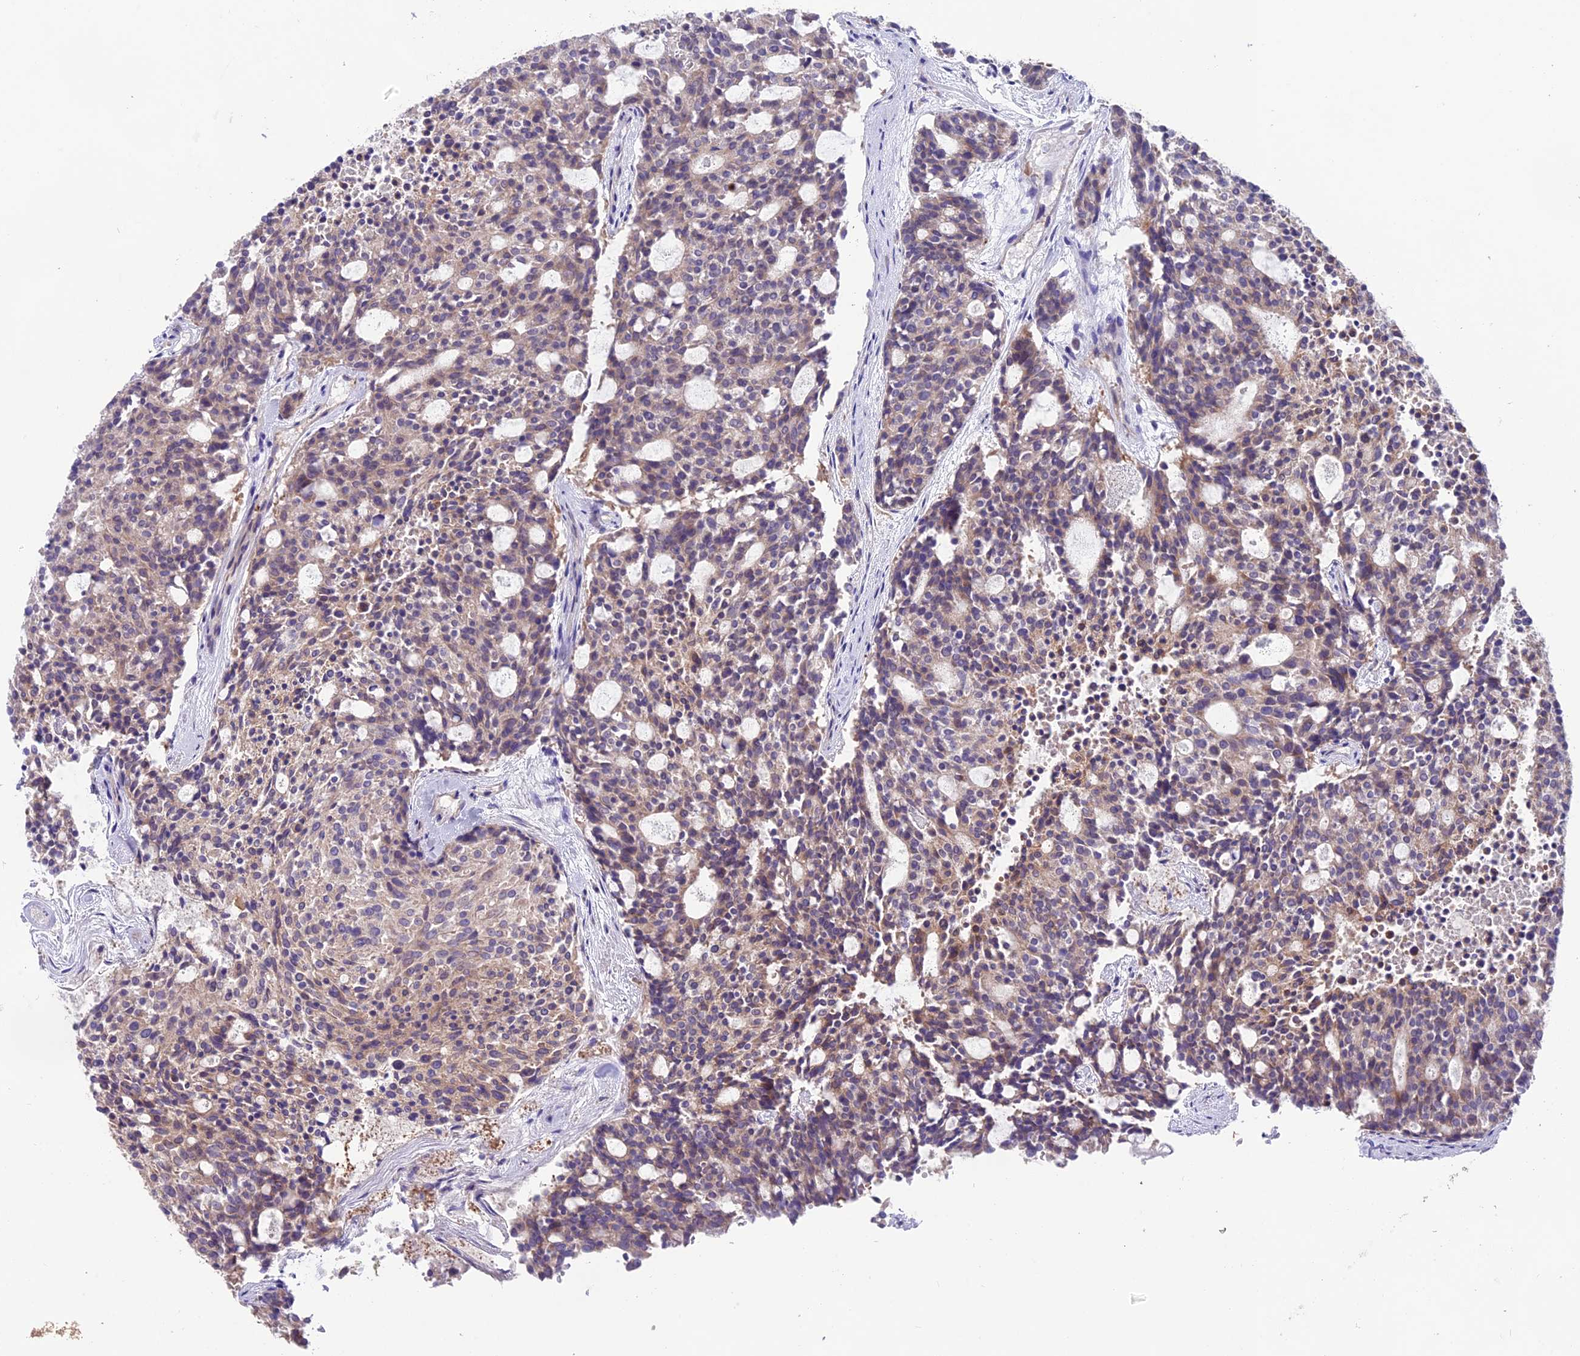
{"staining": {"intensity": "weak", "quantity": ">75%", "location": "cytoplasmic/membranous"}, "tissue": "carcinoid", "cell_type": "Tumor cells", "image_type": "cancer", "snomed": [{"axis": "morphology", "description": "Carcinoid, malignant, NOS"}, {"axis": "topography", "description": "Pancreas"}], "caption": "Protein analysis of carcinoid tissue demonstrates weak cytoplasmic/membranous positivity in about >75% of tumor cells.", "gene": "CD99L2", "patient": {"sex": "female", "age": 54}}